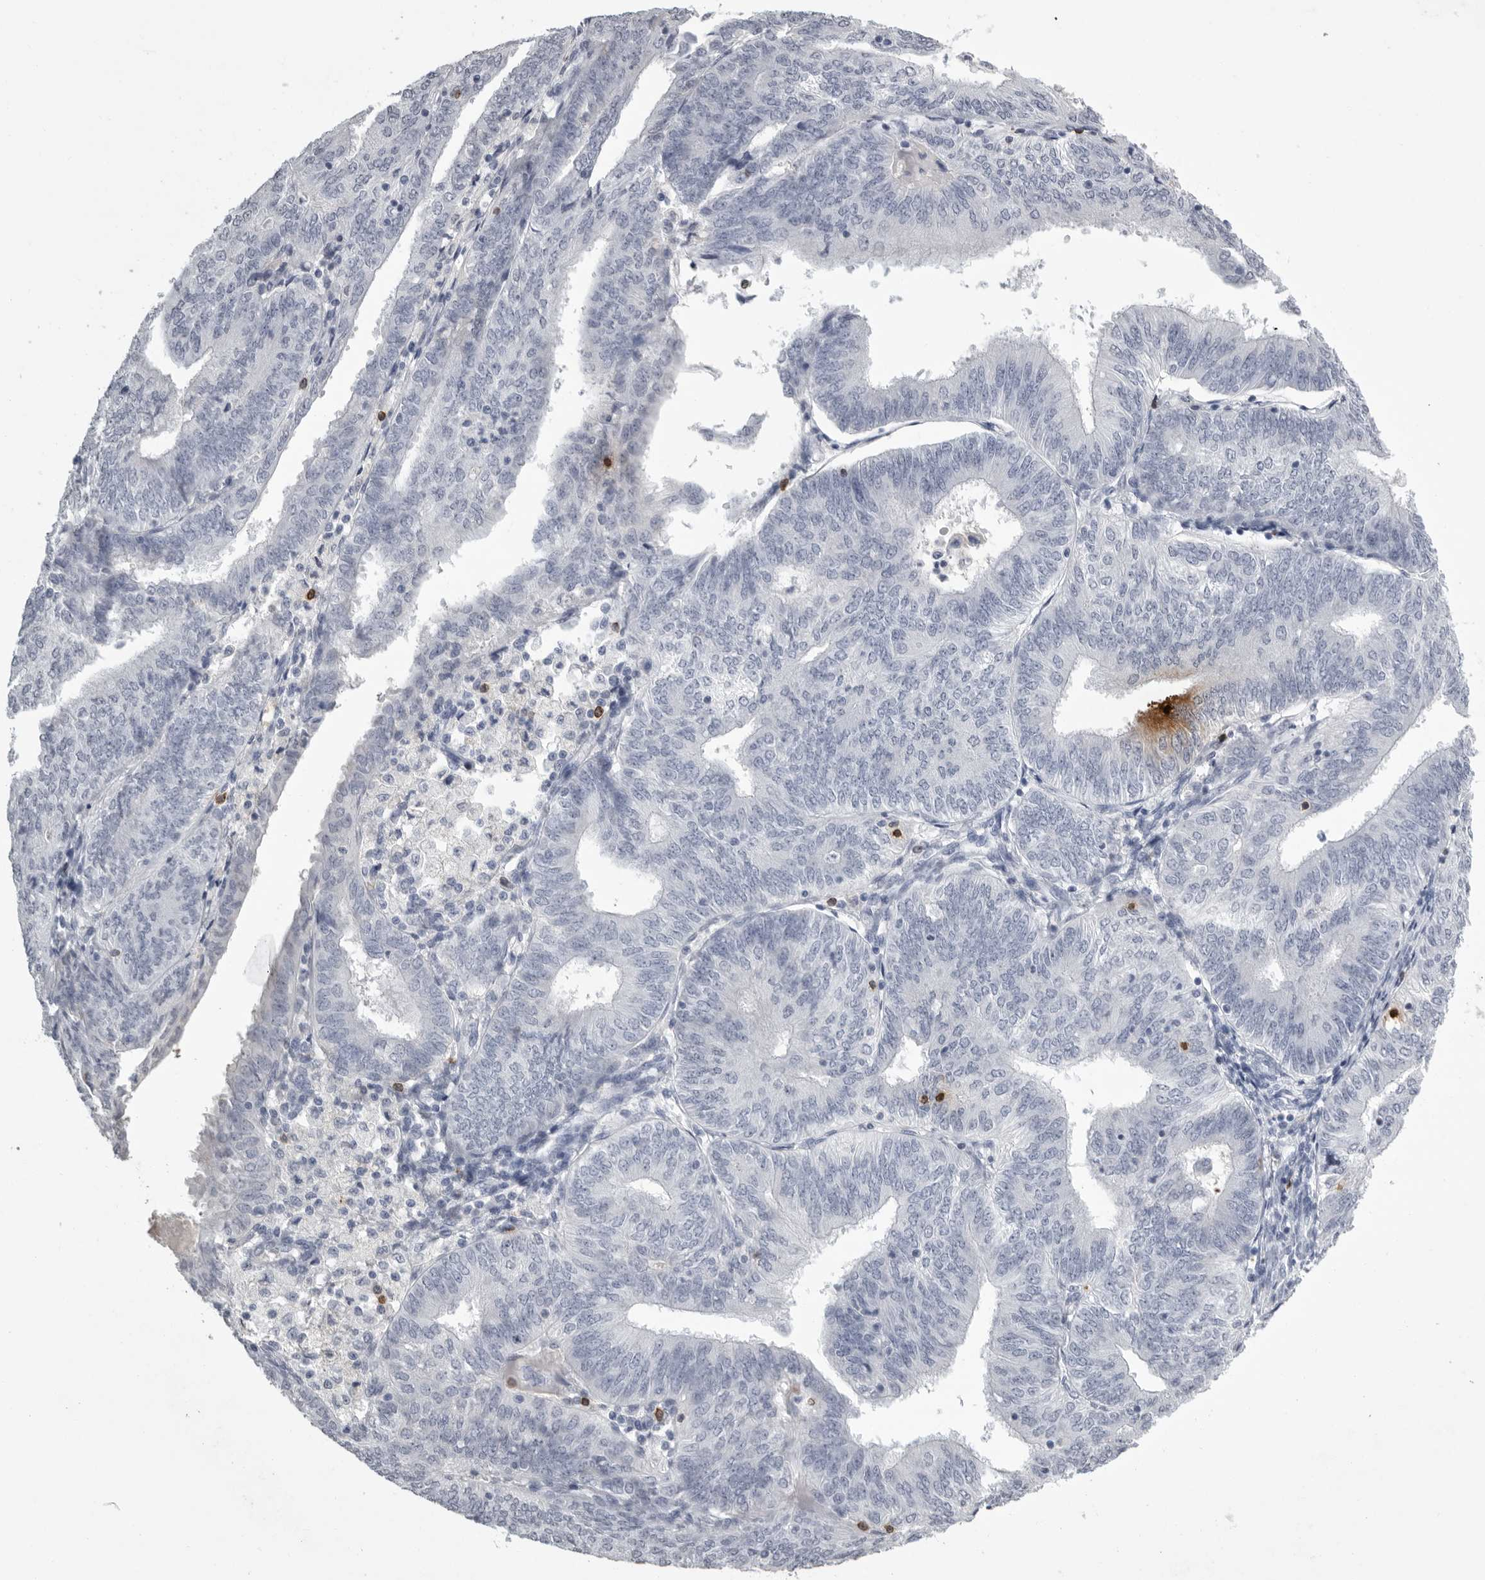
{"staining": {"intensity": "negative", "quantity": "none", "location": "none"}, "tissue": "endometrial cancer", "cell_type": "Tumor cells", "image_type": "cancer", "snomed": [{"axis": "morphology", "description": "Adenocarcinoma, NOS"}, {"axis": "topography", "description": "Endometrium"}], "caption": "Photomicrograph shows no protein expression in tumor cells of endometrial cancer tissue.", "gene": "GNLY", "patient": {"sex": "female", "age": 58}}